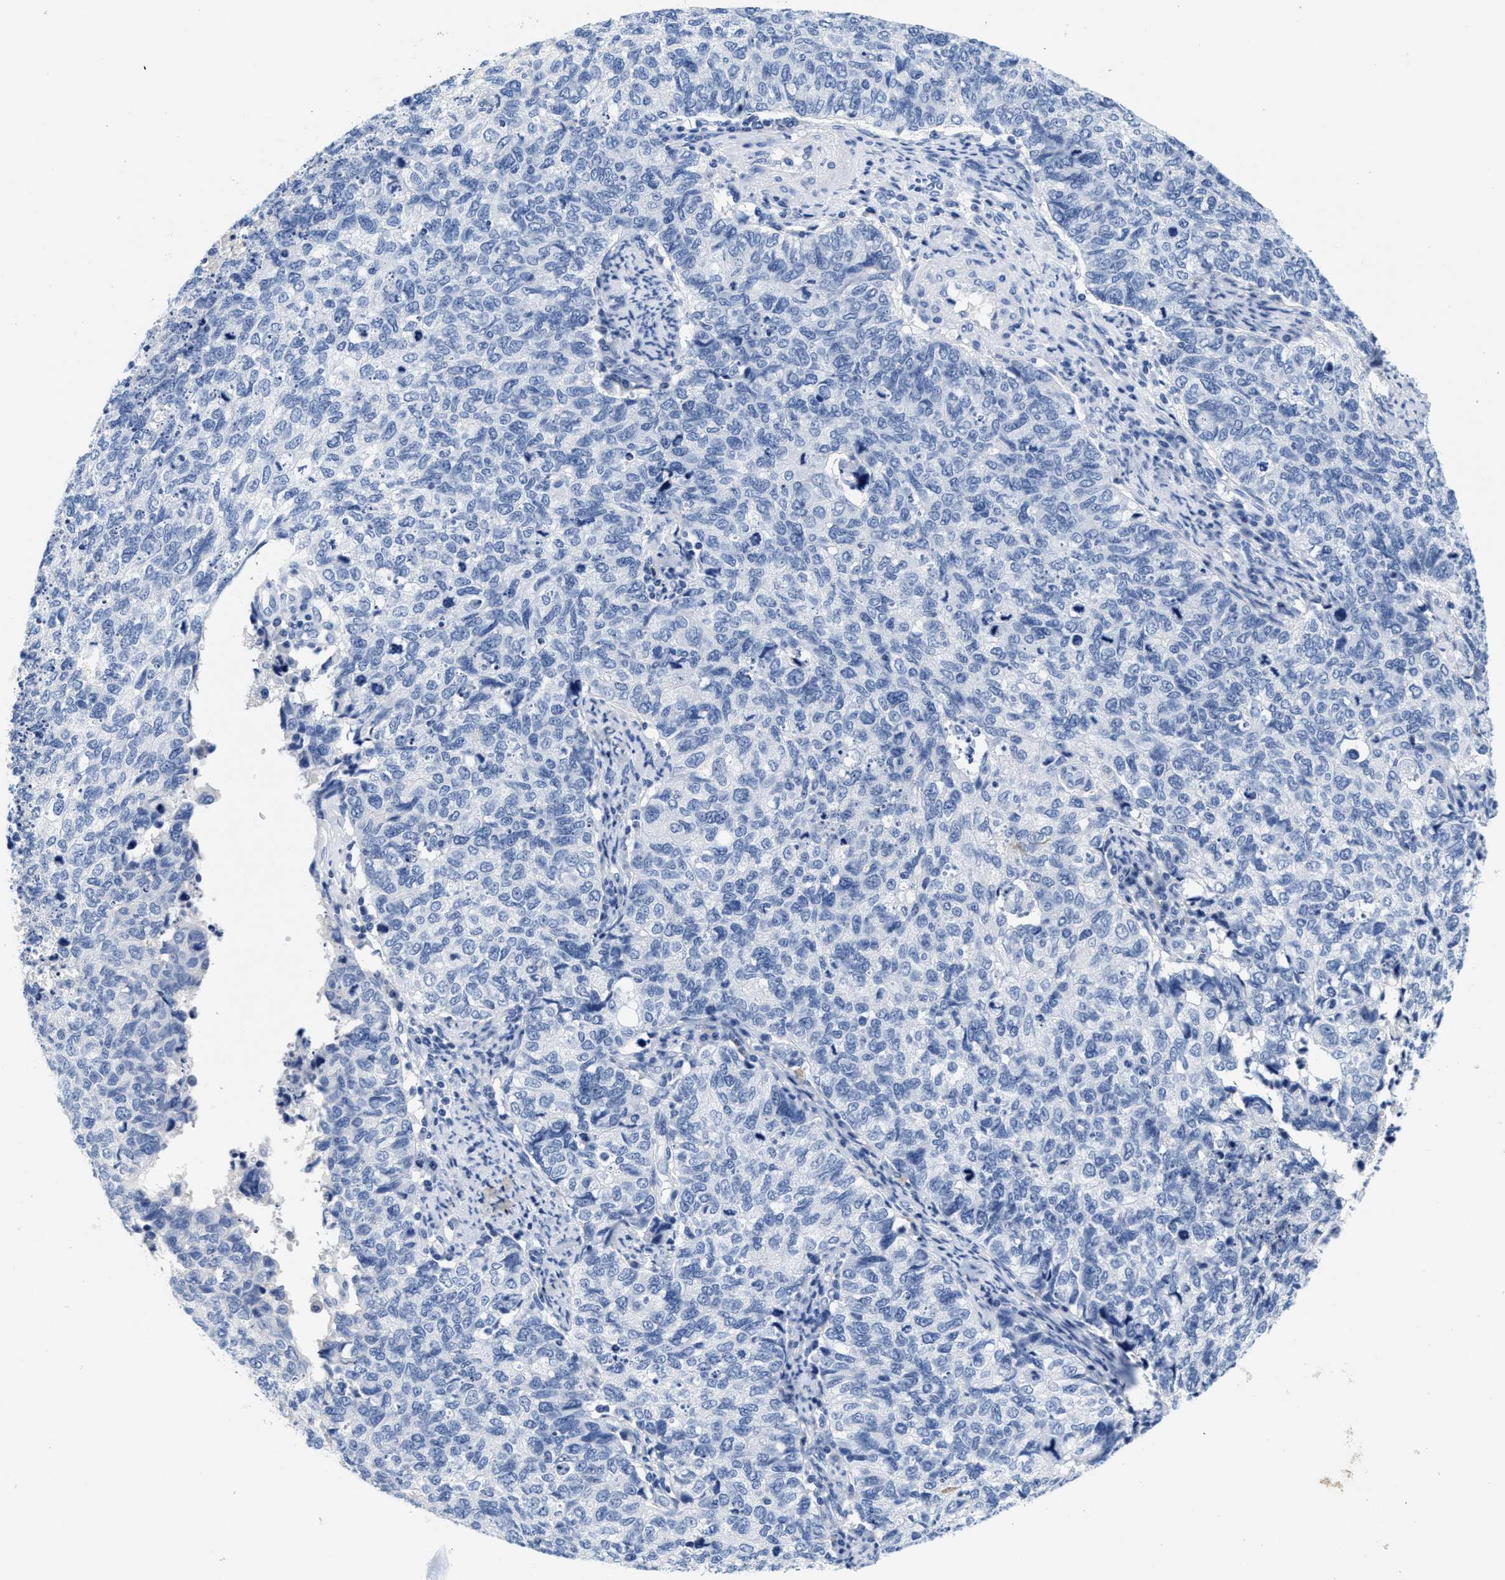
{"staining": {"intensity": "negative", "quantity": "none", "location": "none"}, "tissue": "cervical cancer", "cell_type": "Tumor cells", "image_type": "cancer", "snomed": [{"axis": "morphology", "description": "Squamous cell carcinoma, NOS"}, {"axis": "topography", "description": "Cervix"}], "caption": "DAB (3,3'-diaminobenzidine) immunohistochemical staining of human cervical squamous cell carcinoma demonstrates no significant positivity in tumor cells. Brightfield microscopy of immunohistochemistry stained with DAB (brown) and hematoxylin (blue), captured at high magnification.", "gene": "TTC3", "patient": {"sex": "female", "age": 63}}